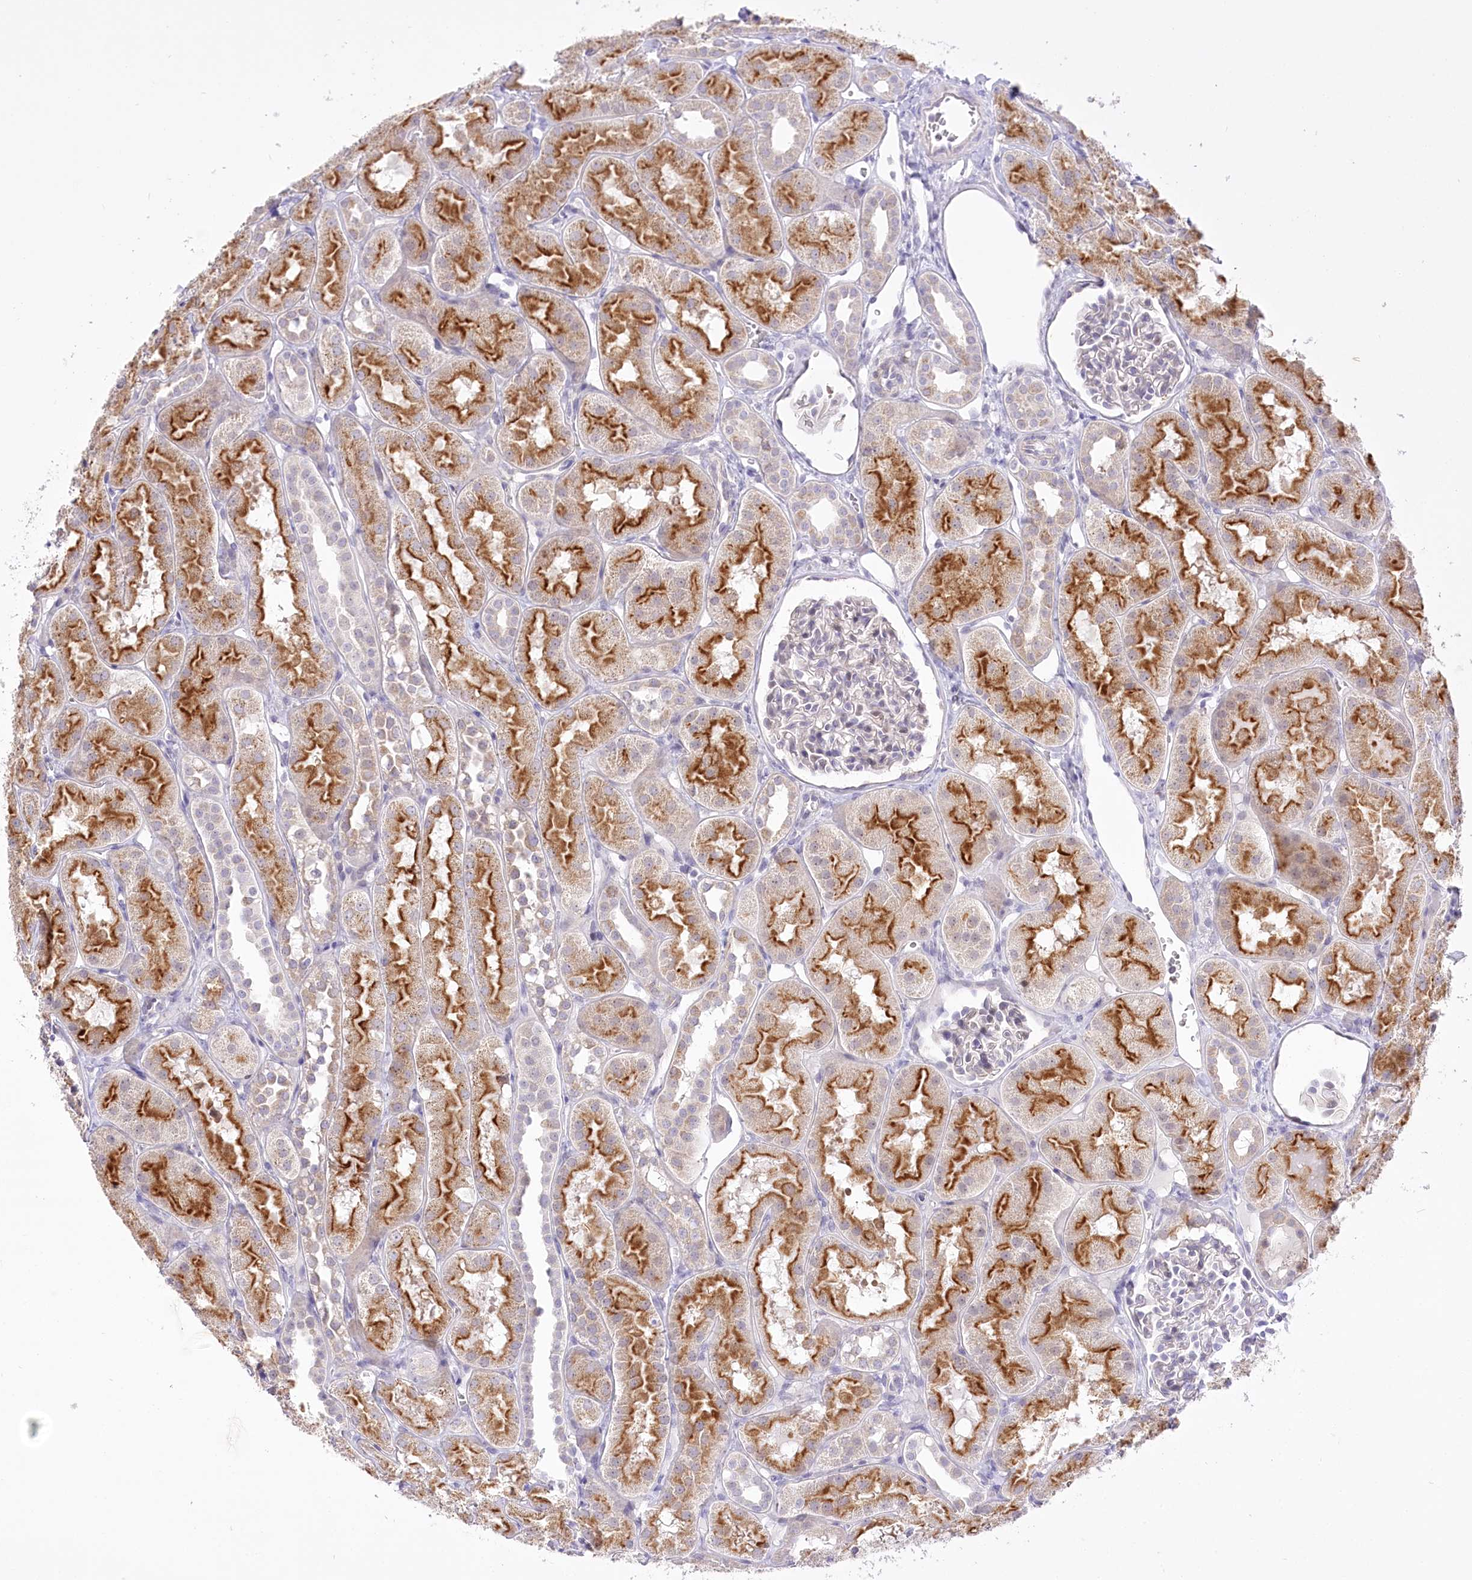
{"staining": {"intensity": "negative", "quantity": "none", "location": "none"}, "tissue": "kidney", "cell_type": "Cells in glomeruli", "image_type": "normal", "snomed": [{"axis": "morphology", "description": "Normal tissue, NOS"}, {"axis": "topography", "description": "Kidney"}, {"axis": "topography", "description": "Urinary bladder"}], "caption": "DAB (3,3'-diaminobenzidine) immunohistochemical staining of unremarkable kidney reveals no significant expression in cells in glomeruli.", "gene": "BEND7", "patient": {"sex": "male", "age": 16}}